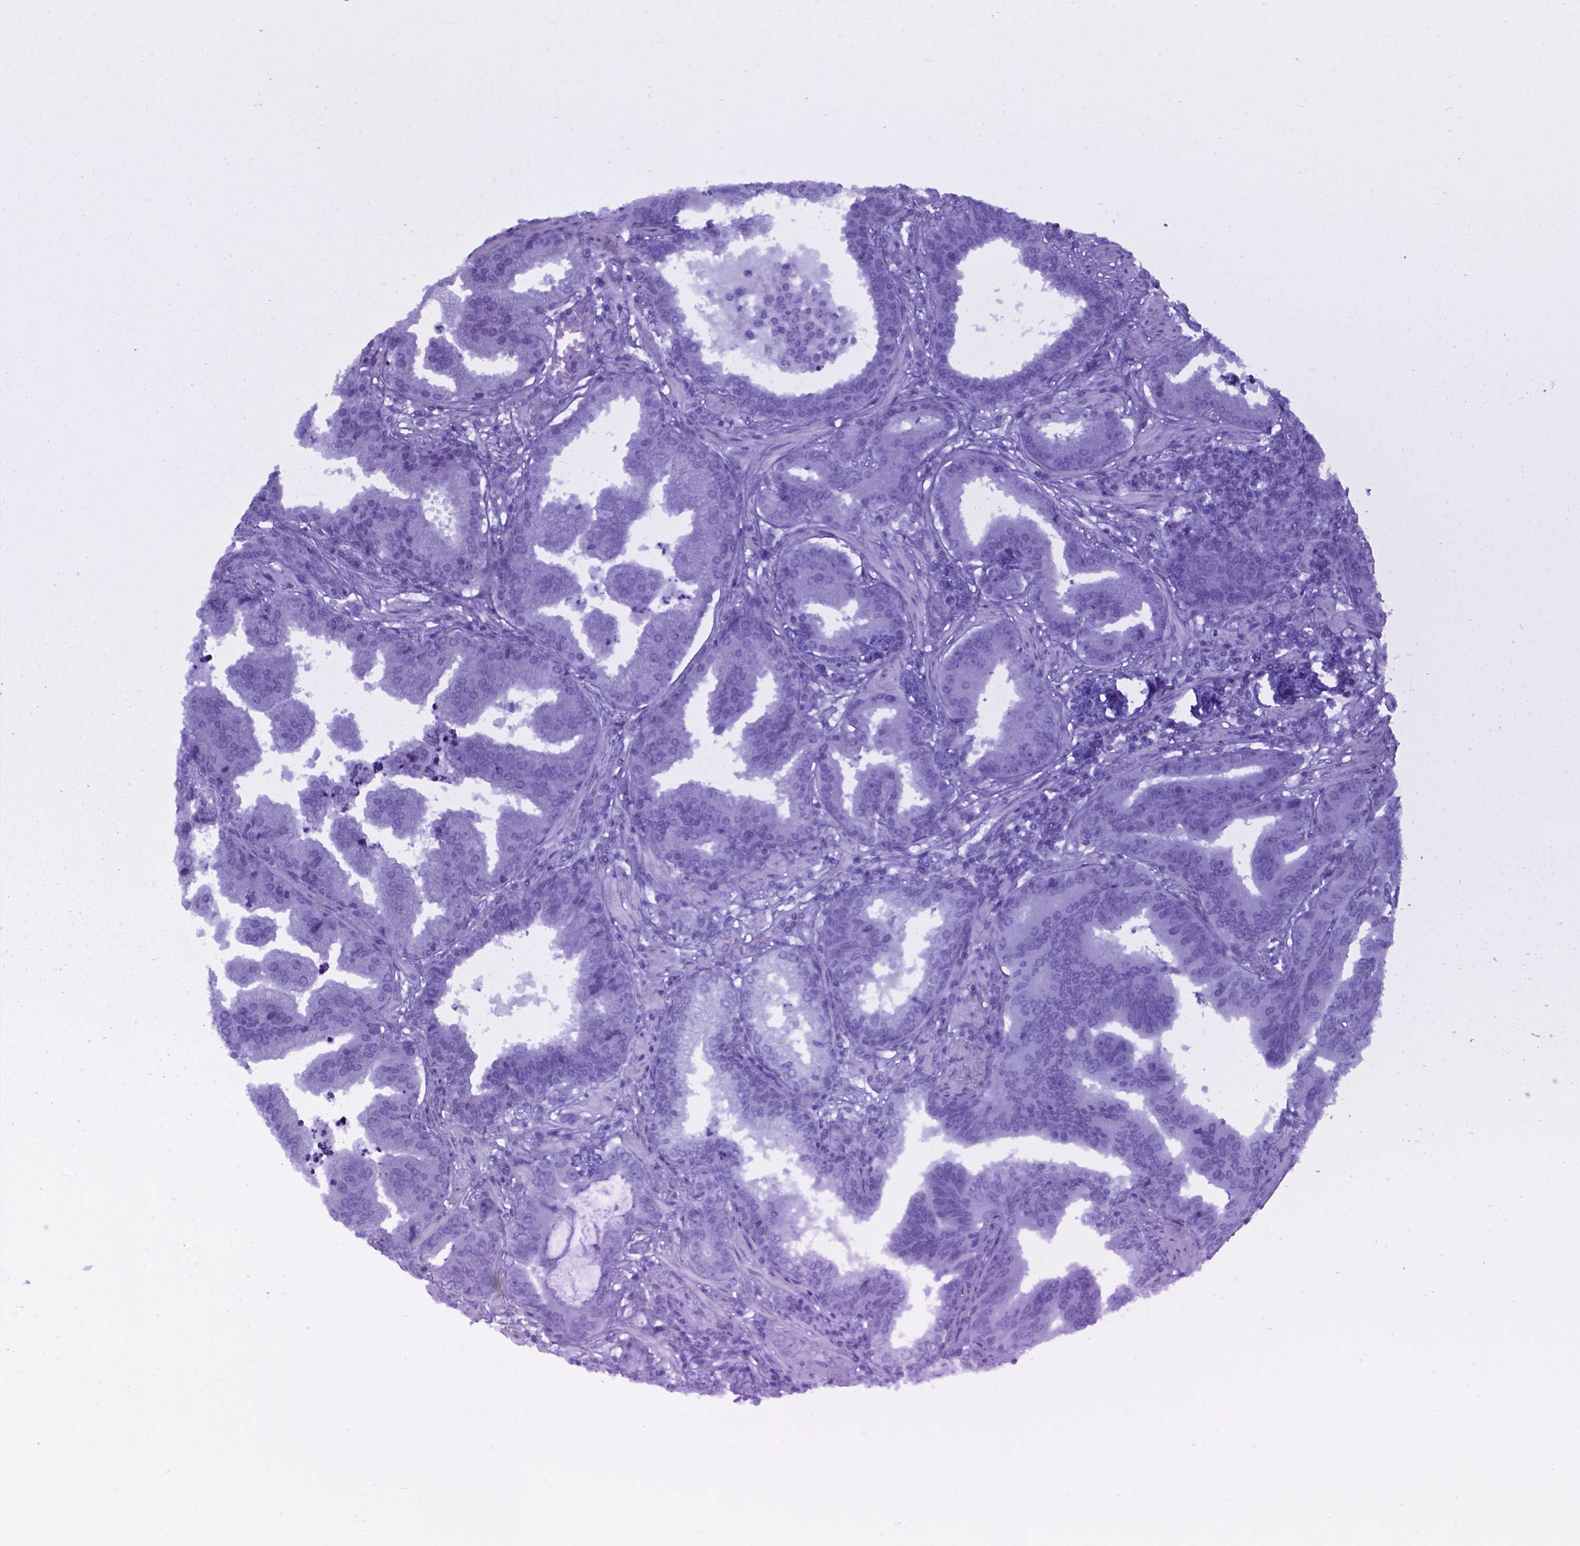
{"staining": {"intensity": "negative", "quantity": "none", "location": "none"}, "tissue": "prostate cancer", "cell_type": "Tumor cells", "image_type": "cancer", "snomed": [{"axis": "morphology", "description": "Adenocarcinoma, NOS"}, {"axis": "topography", "description": "Prostate"}], "caption": "IHC image of prostate cancer stained for a protein (brown), which reveals no positivity in tumor cells.", "gene": "UBA1", "patient": {"sex": "male", "age": 64}}